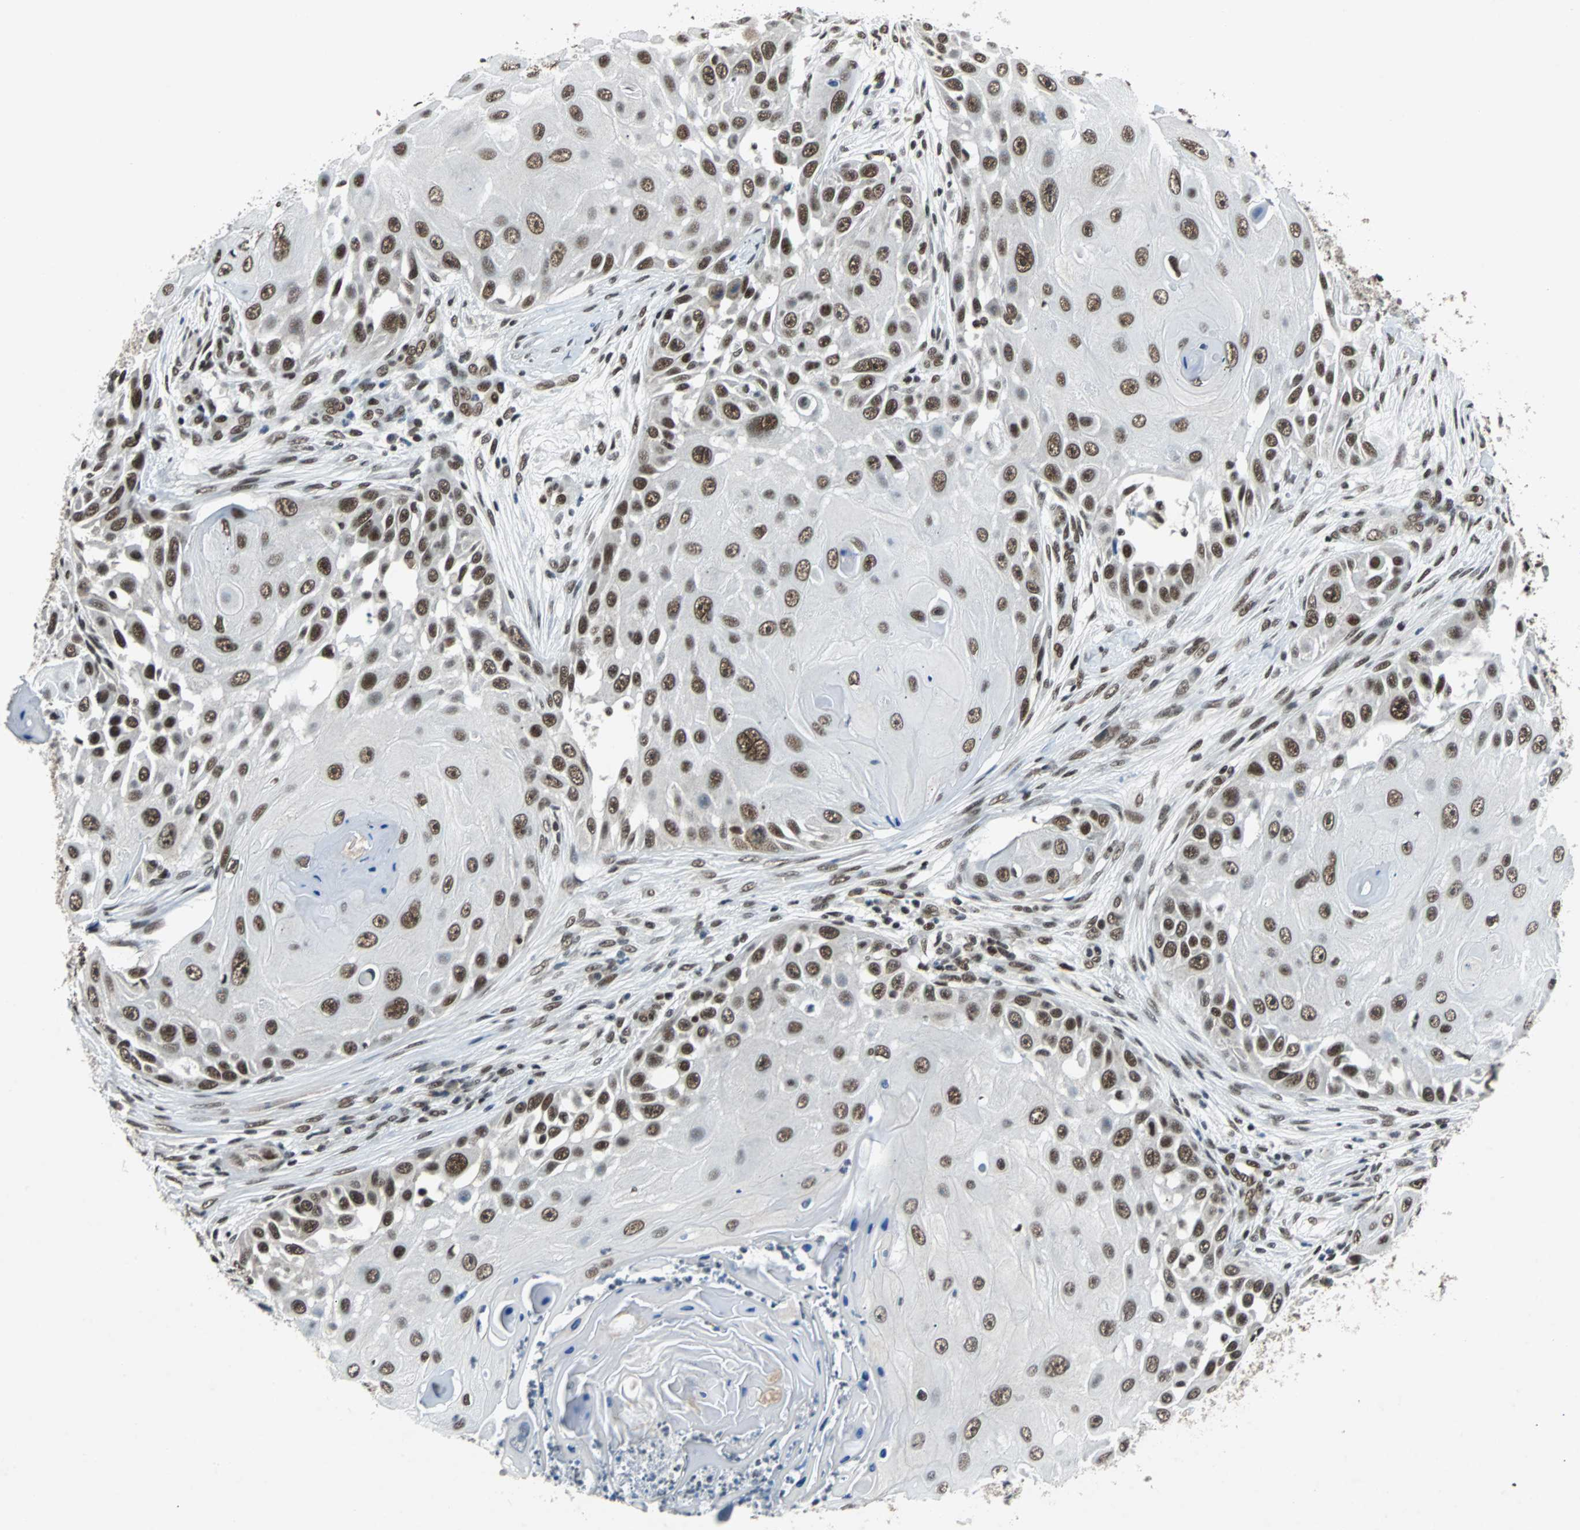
{"staining": {"intensity": "strong", "quantity": ">75%", "location": "nuclear"}, "tissue": "skin cancer", "cell_type": "Tumor cells", "image_type": "cancer", "snomed": [{"axis": "morphology", "description": "Squamous cell carcinoma, NOS"}, {"axis": "topography", "description": "Skin"}], "caption": "Protein analysis of skin squamous cell carcinoma tissue demonstrates strong nuclear positivity in approximately >75% of tumor cells. (Brightfield microscopy of DAB IHC at high magnification).", "gene": "GATAD2A", "patient": {"sex": "female", "age": 44}}